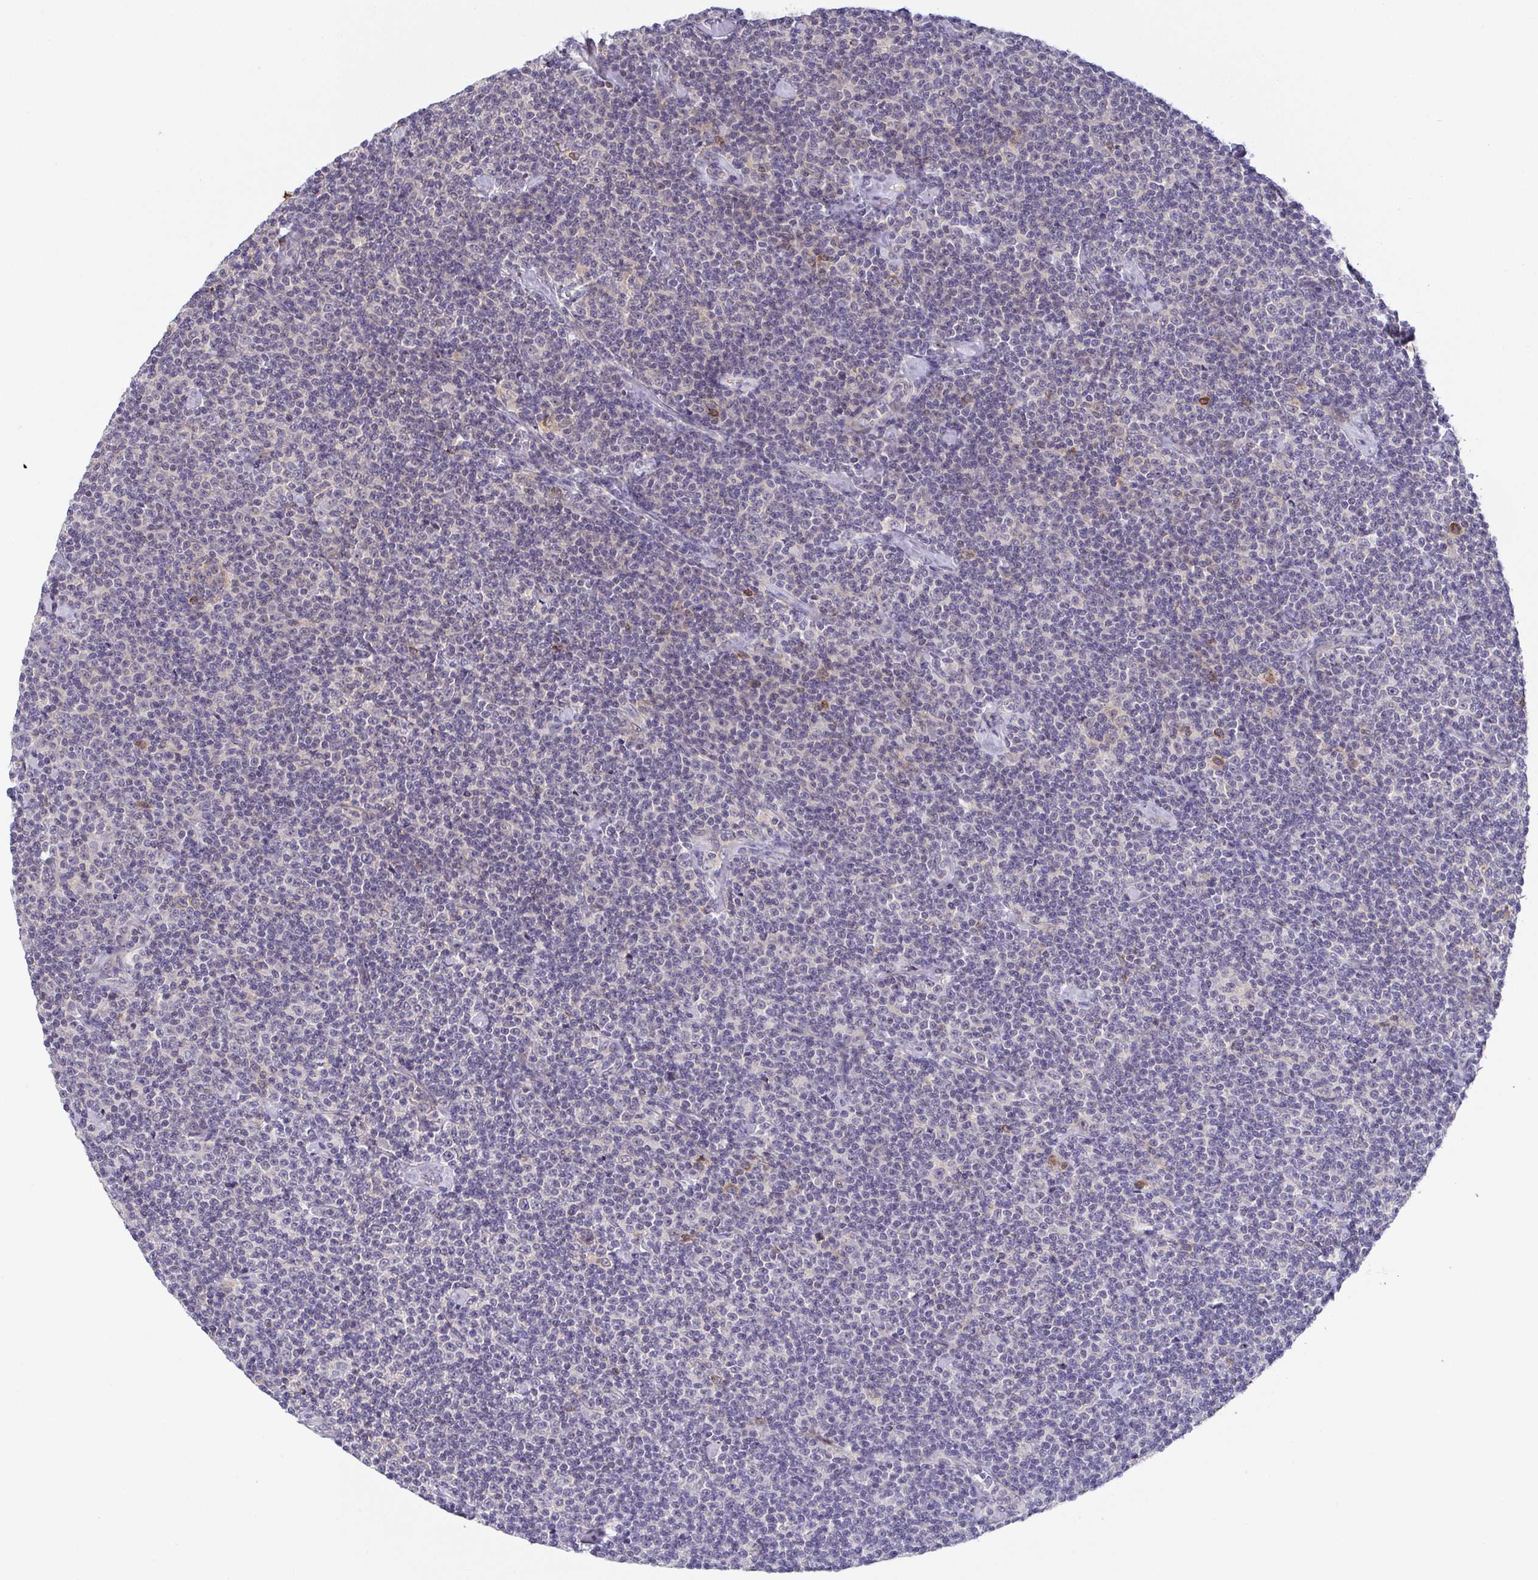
{"staining": {"intensity": "negative", "quantity": "none", "location": "none"}, "tissue": "lymphoma", "cell_type": "Tumor cells", "image_type": "cancer", "snomed": [{"axis": "morphology", "description": "Malignant lymphoma, non-Hodgkin's type, Low grade"}, {"axis": "topography", "description": "Lymph node"}], "caption": "An immunohistochemistry micrograph of low-grade malignant lymphoma, non-Hodgkin's type is shown. There is no staining in tumor cells of low-grade malignant lymphoma, non-Hodgkin's type.", "gene": "BCL2L1", "patient": {"sex": "male", "age": 81}}